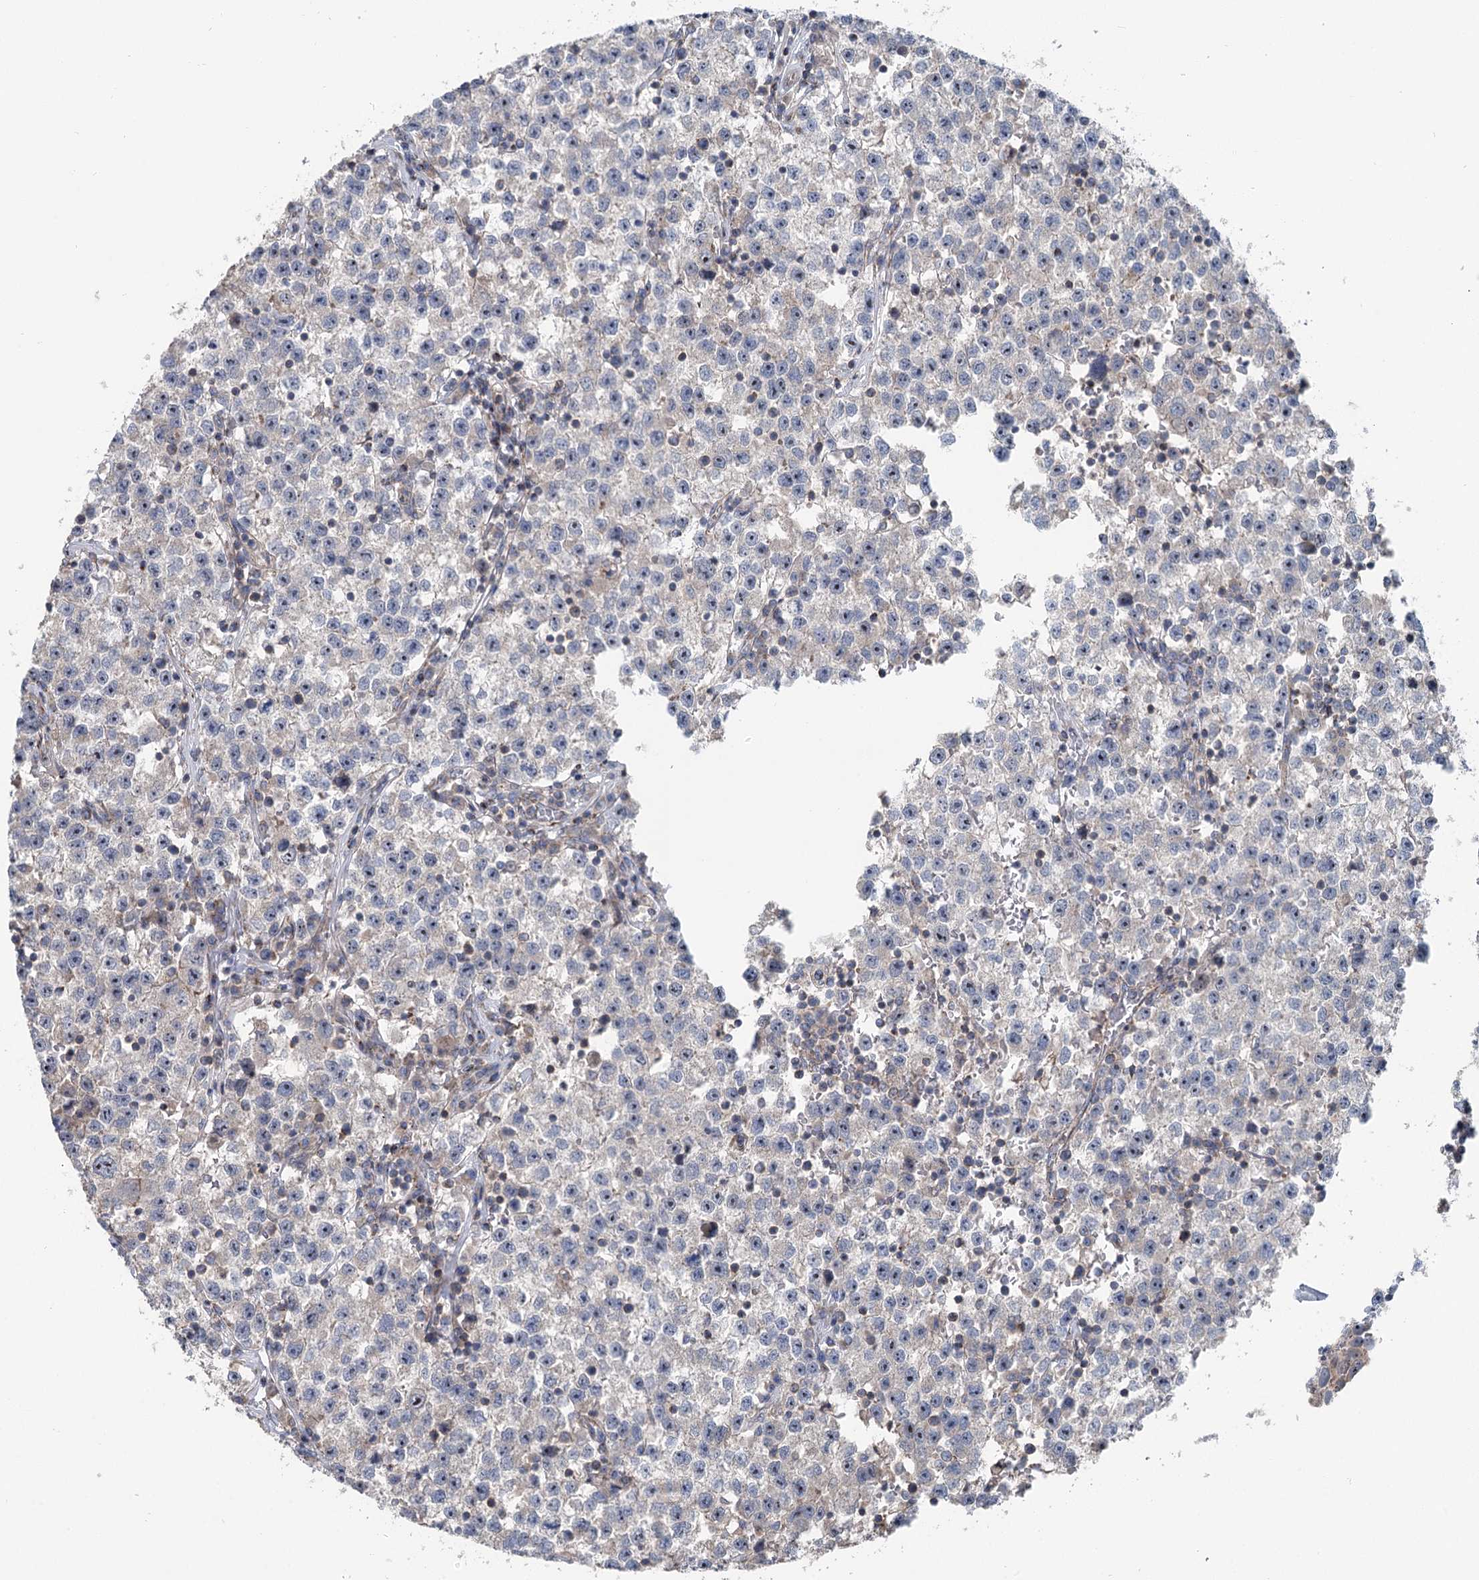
{"staining": {"intensity": "negative", "quantity": "none", "location": "none"}, "tissue": "testis cancer", "cell_type": "Tumor cells", "image_type": "cancer", "snomed": [{"axis": "morphology", "description": "Seminoma, NOS"}, {"axis": "topography", "description": "Testis"}], "caption": "A micrograph of testis cancer (seminoma) stained for a protein exhibits no brown staining in tumor cells.", "gene": "MARK2", "patient": {"sex": "male", "age": 22}}